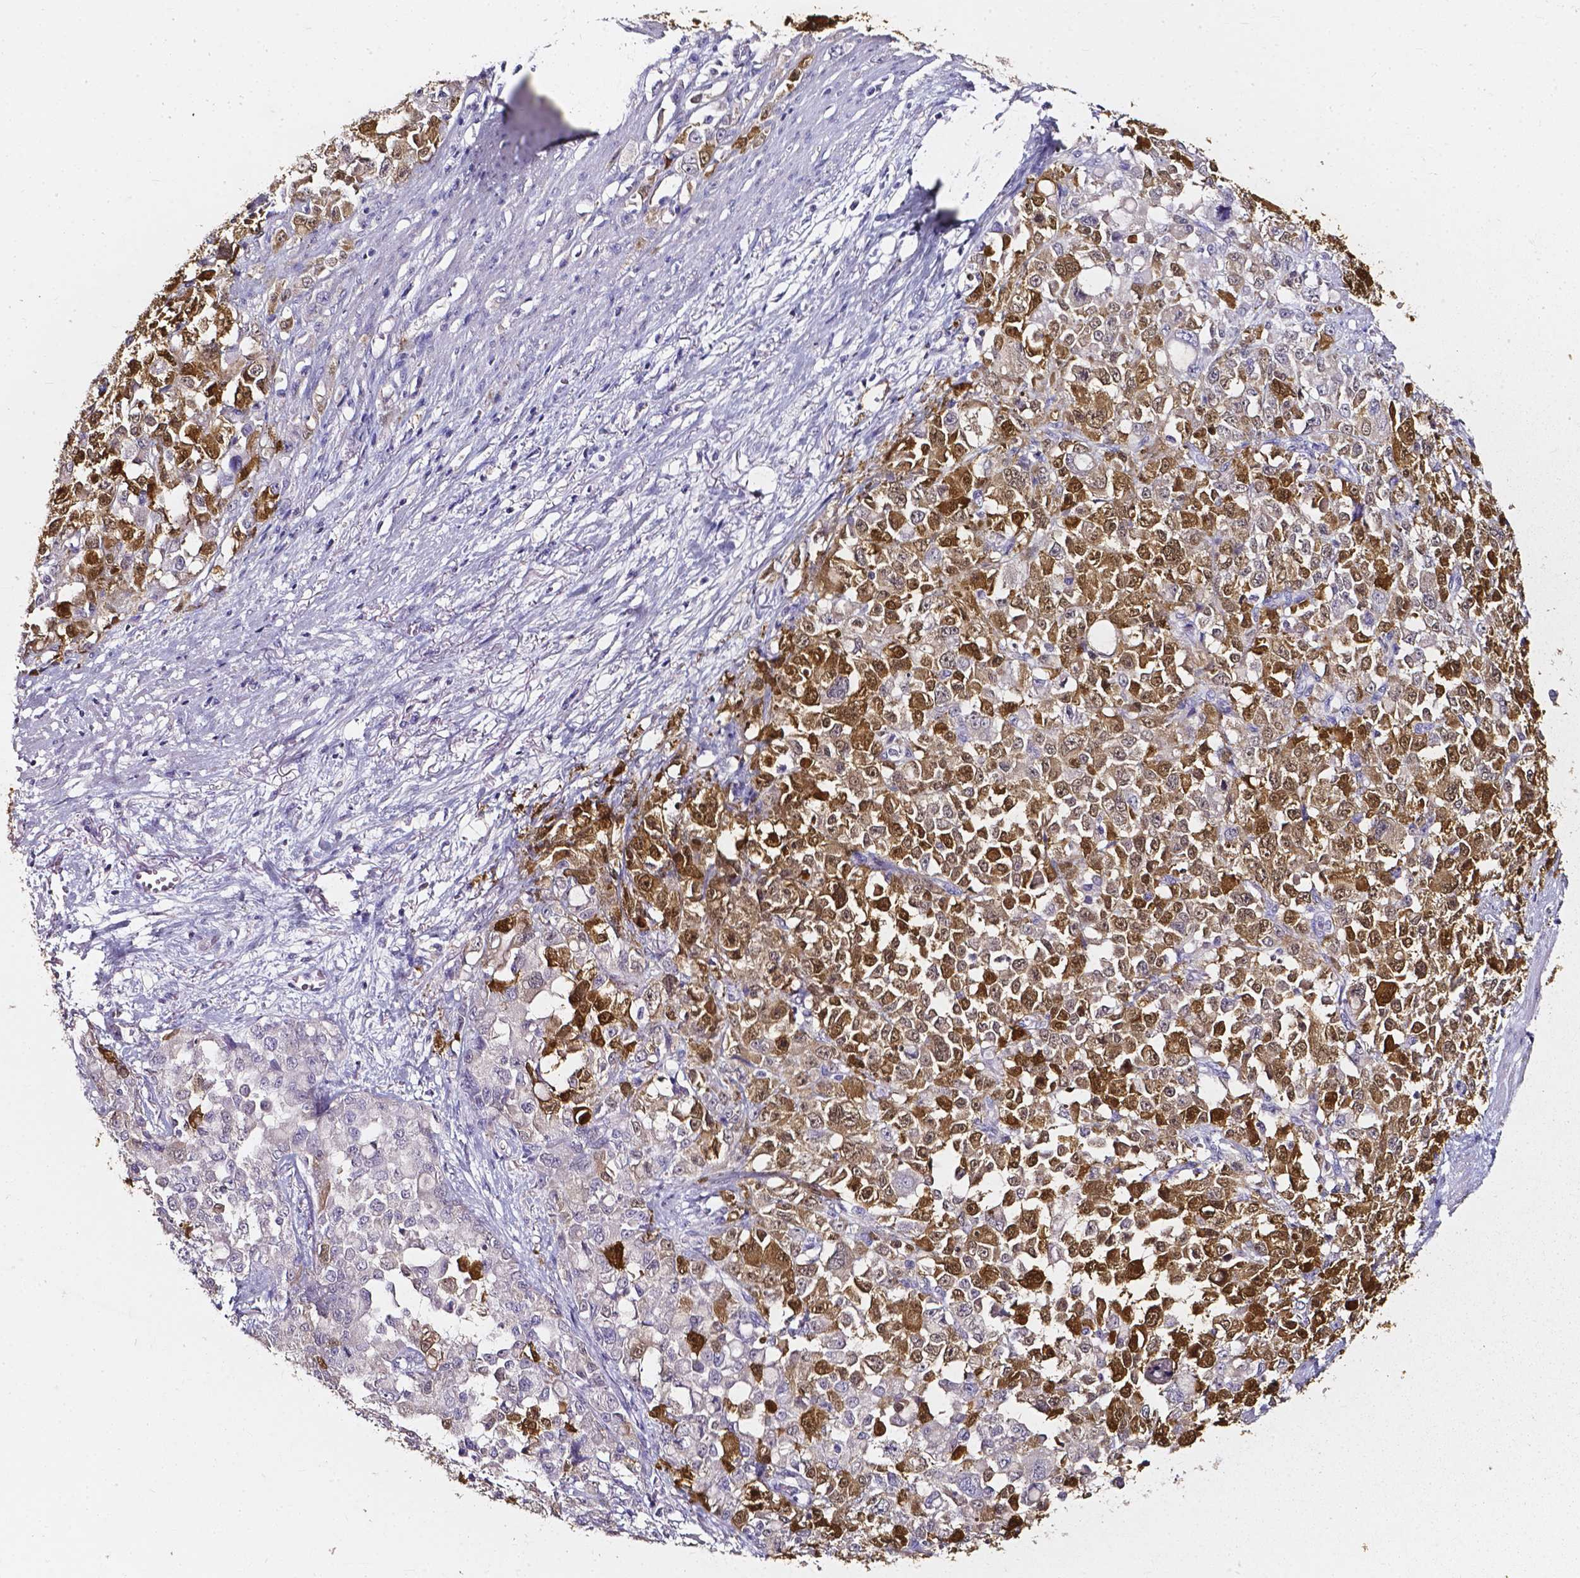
{"staining": {"intensity": "moderate", "quantity": "25%-75%", "location": "cytoplasmic/membranous,nuclear"}, "tissue": "stomach cancer", "cell_type": "Tumor cells", "image_type": "cancer", "snomed": [{"axis": "morphology", "description": "Adenocarcinoma, NOS"}, {"axis": "topography", "description": "Stomach"}], "caption": "Moderate cytoplasmic/membranous and nuclear staining for a protein is present in about 25%-75% of tumor cells of stomach cancer (adenocarcinoma) using IHC.", "gene": "AKR1B10", "patient": {"sex": "female", "age": 76}}